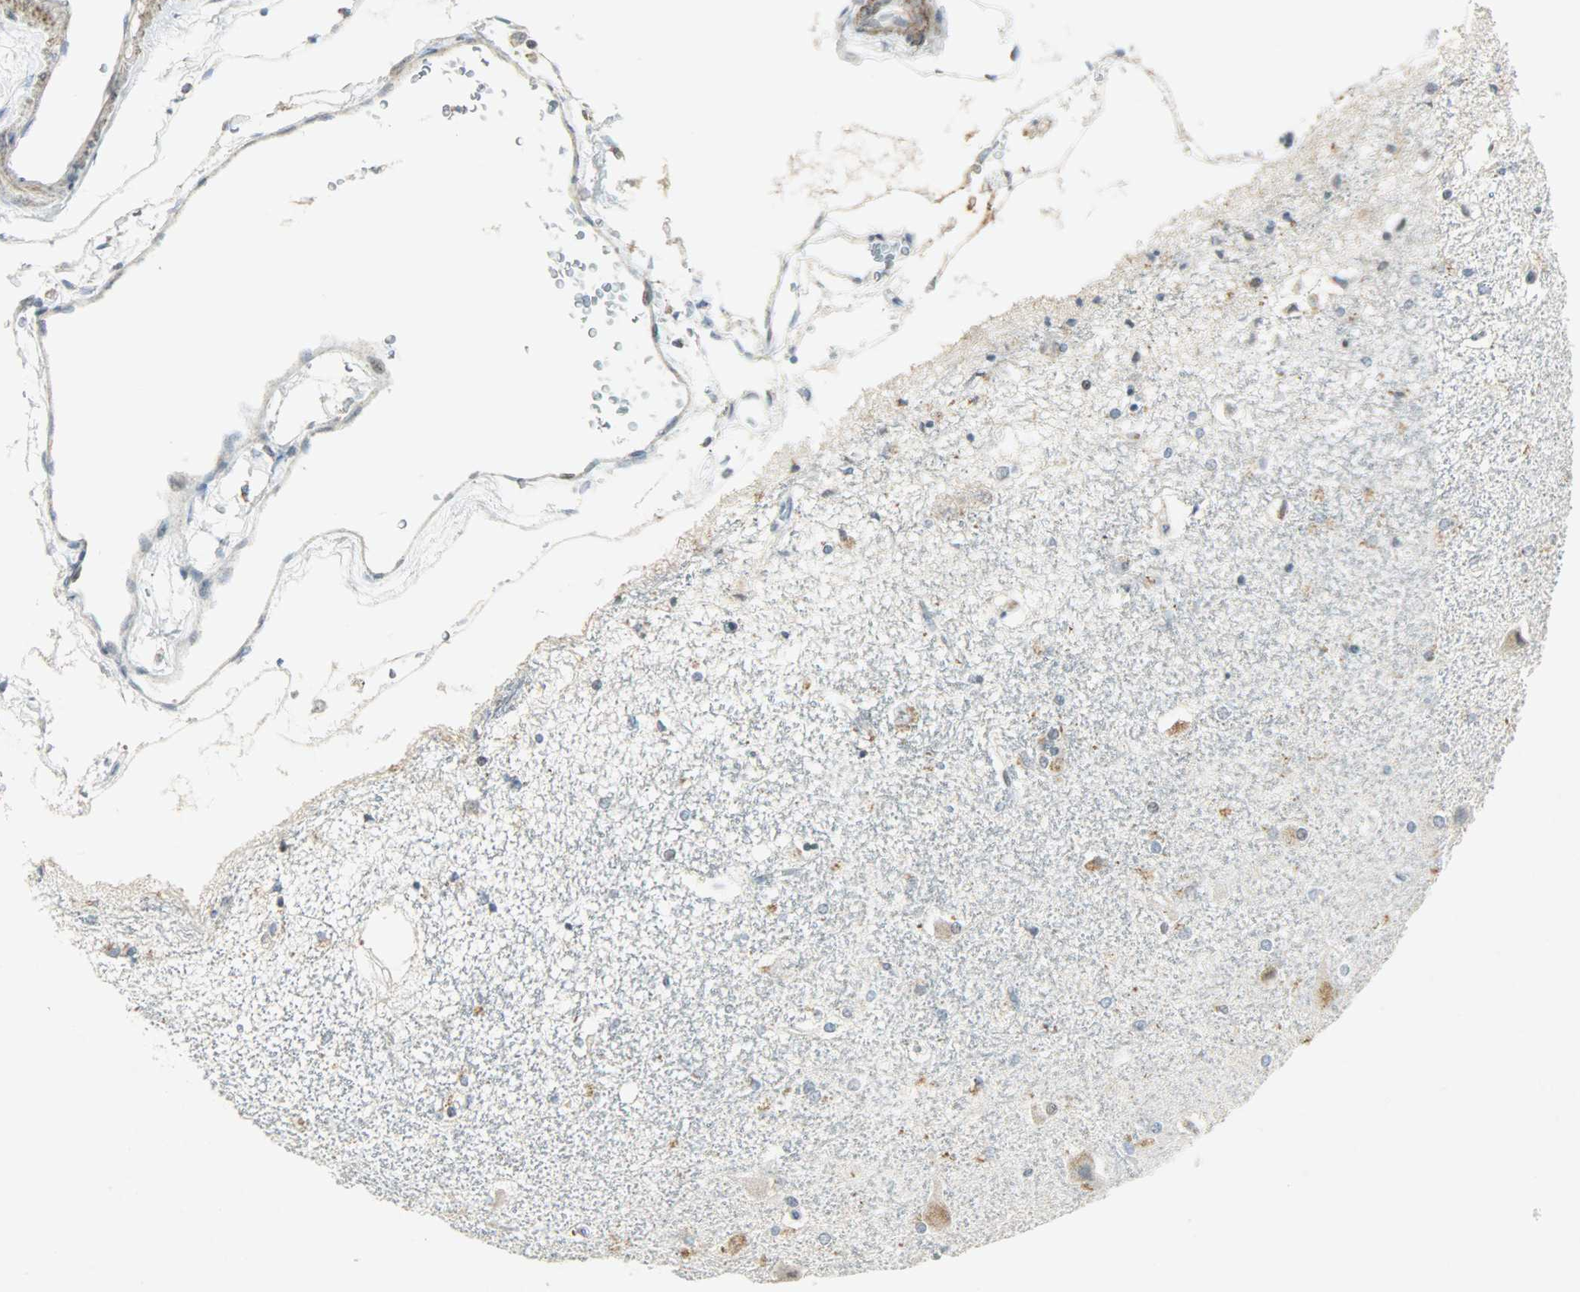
{"staining": {"intensity": "moderate", "quantity": "<25%", "location": "cytoplasmic/membranous"}, "tissue": "hippocampus", "cell_type": "Glial cells", "image_type": "normal", "snomed": [{"axis": "morphology", "description": "Normal tissue, NOS"}, {"axis": "topography", "description": "Hippocampus"}], "caption": "Glial cells reveal low levels of moderate cytoplasmic/membranous expression in about <25% of cells in unremarkable human hippocampus.", "gene": "AURKB", "patient": {"sex": "female", "age": 54}}